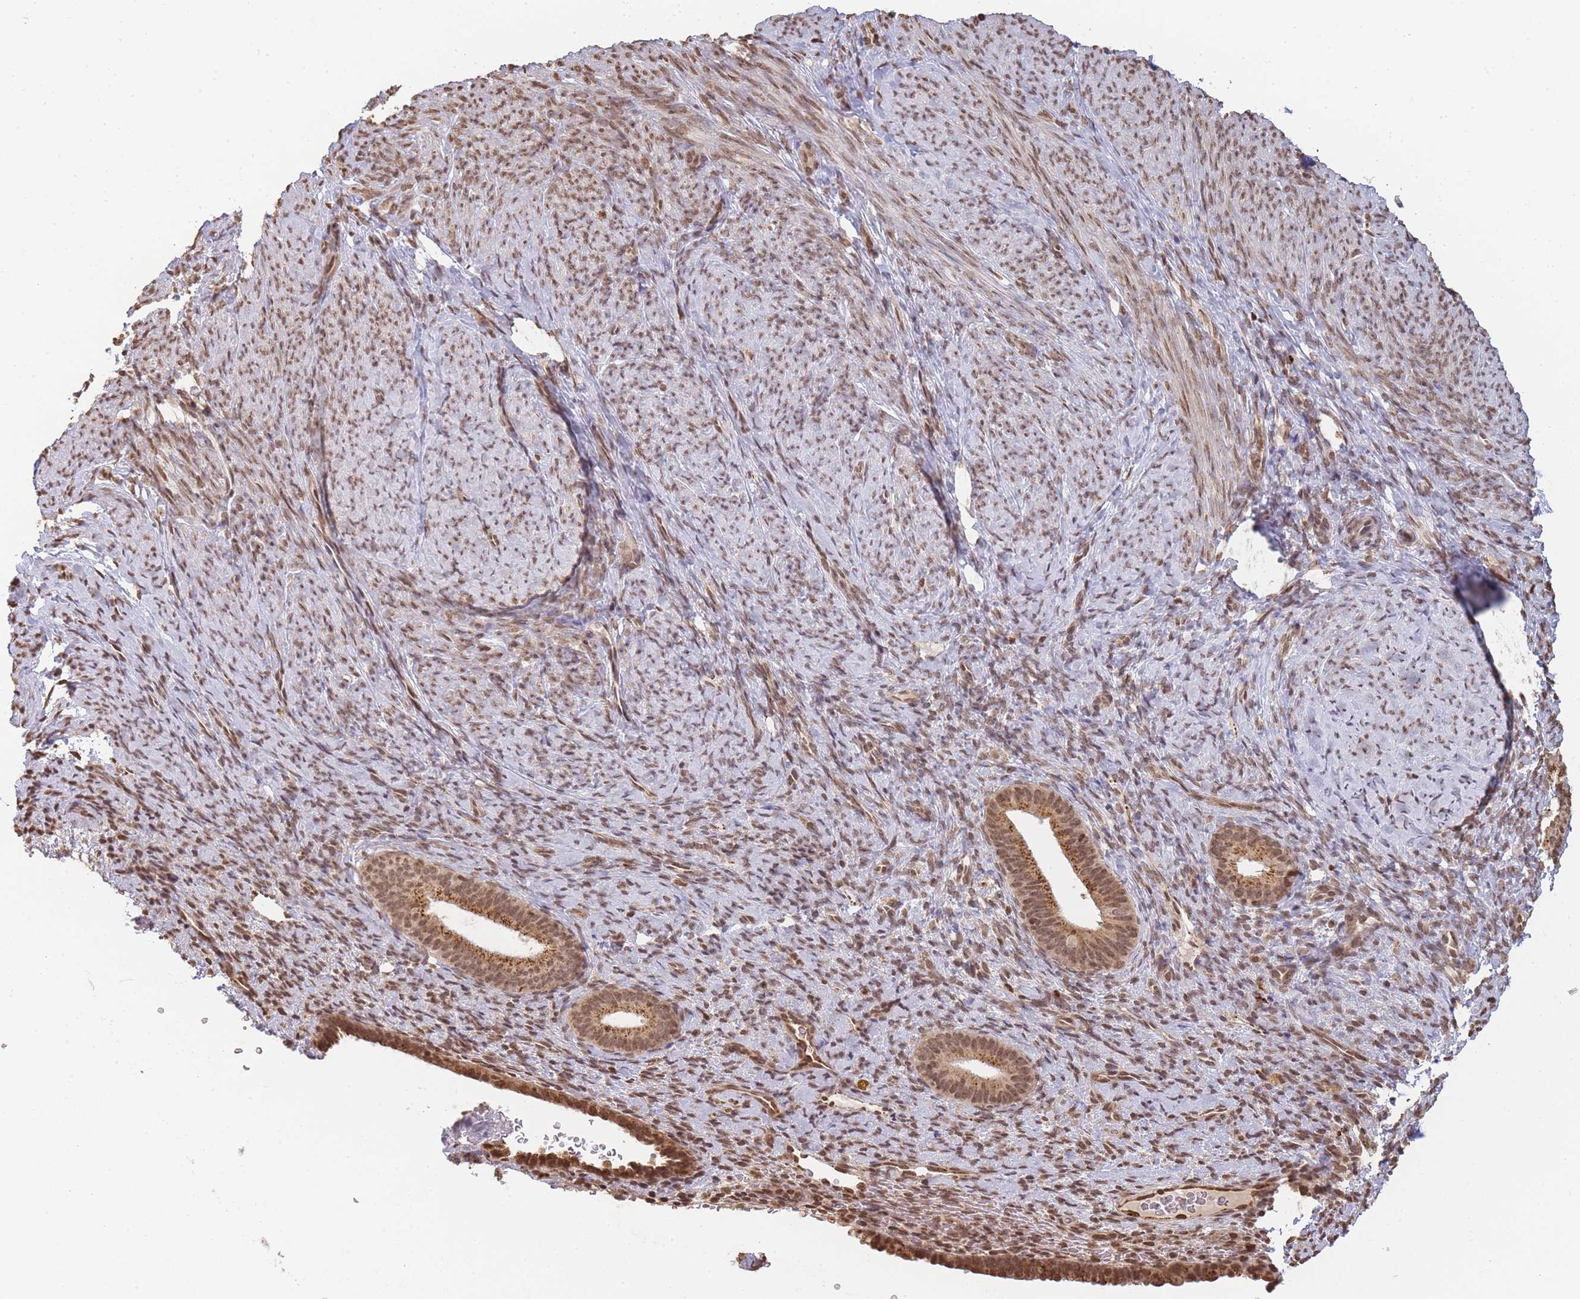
{"staining": {"intensity": "weak", "quantity": ">75%", "location": "cytoplasmic/membranous,nuclear"}, "tissue": "endometrium", "cell_type": "Cells in endometrial stroma", "image_type": "normal", "snomed": [{"axis": "morphology", "description": "Normal tissue, NOS"}, {"axis": "topography", "description": "Endometrium"}], "caption": "IHC (DAB (3,3'-diaminobenzidine)) staining of normal endometrium exhibits weak cytoplasmic/membranous,nuclear protein positivity in approximately >75% of cells in endometrial stroma.", "gene": "WWTR1", "patient": {"sex": "female", "age": 65}}